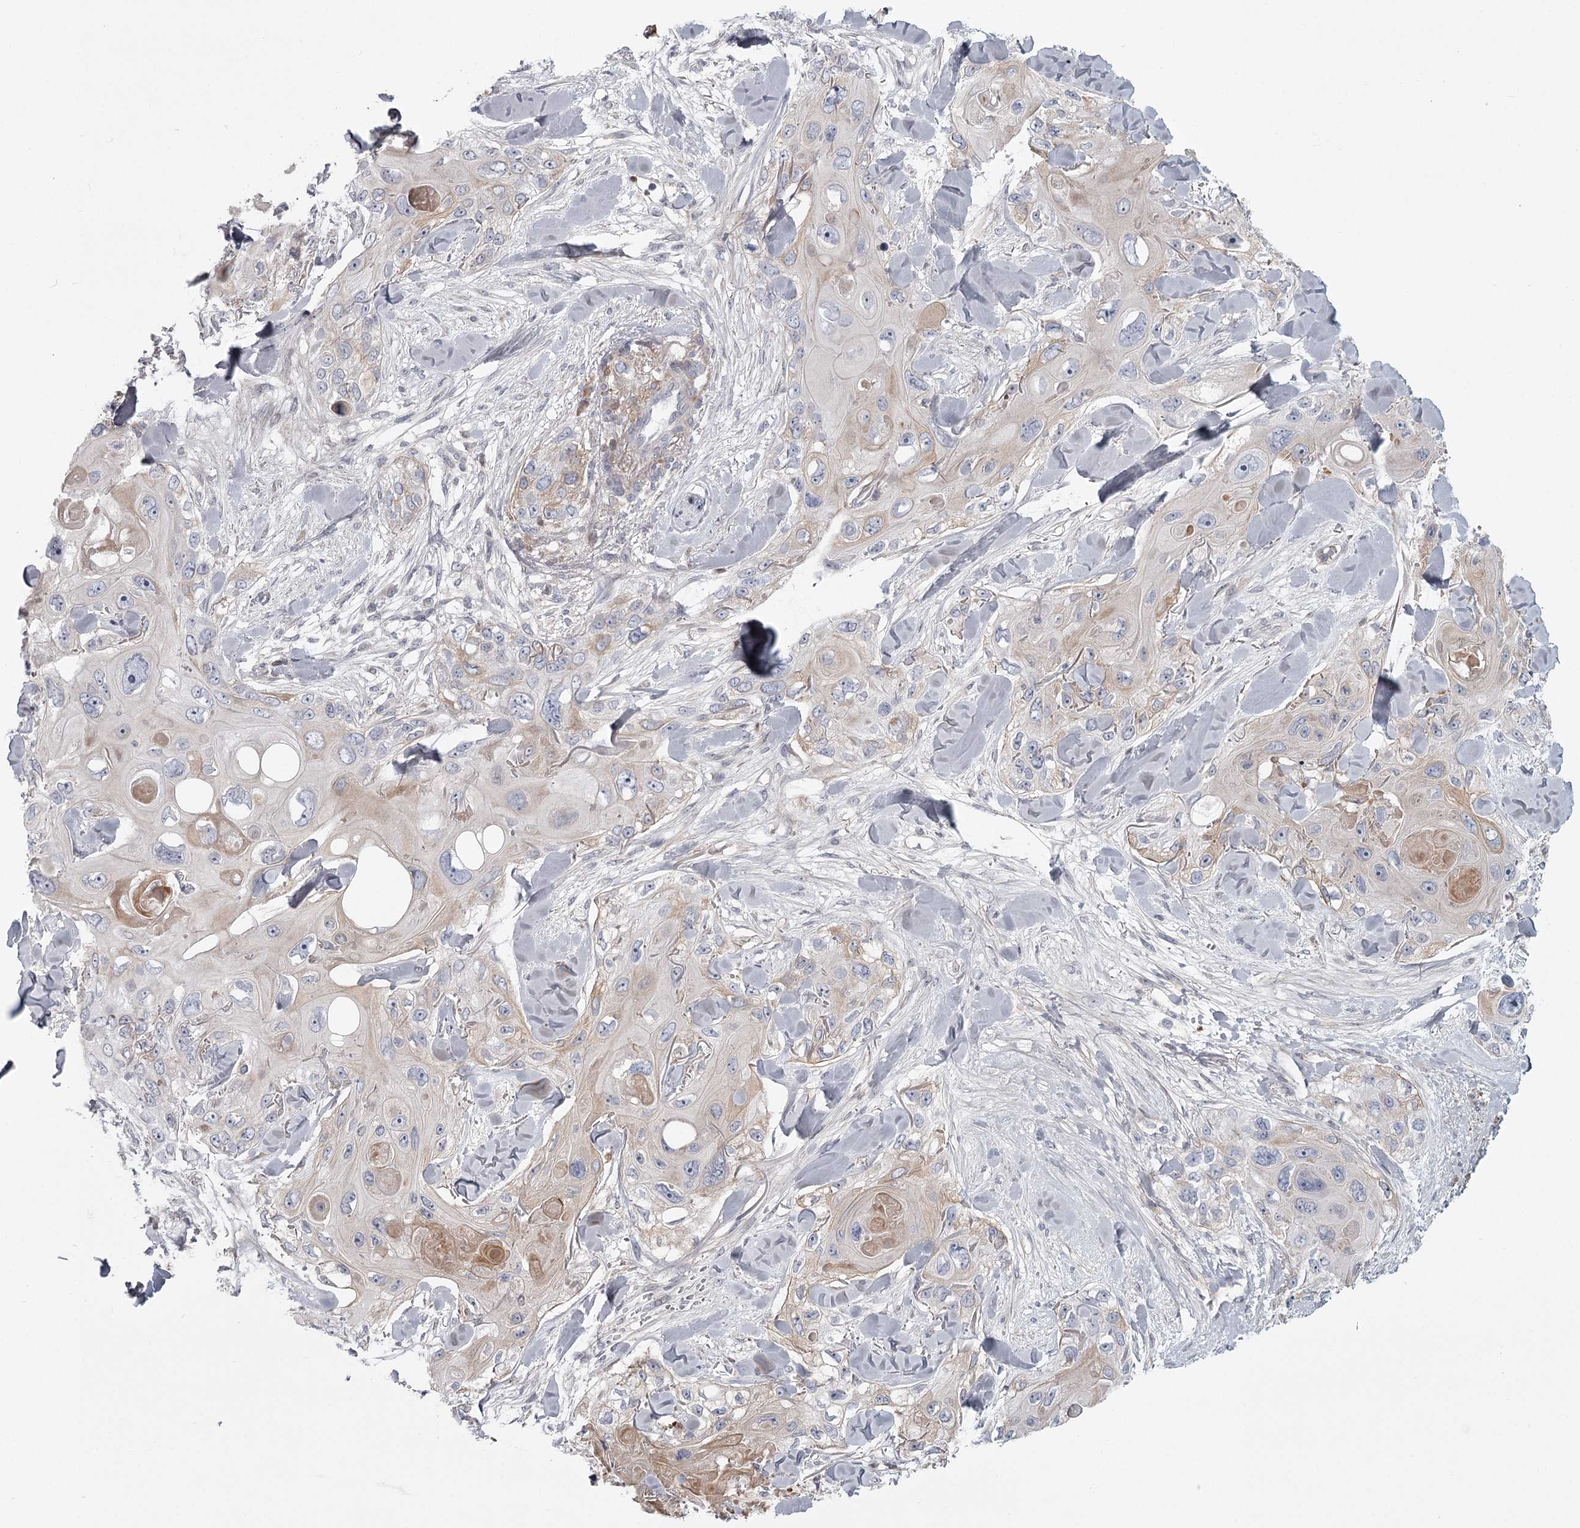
{"staining": {"intensity": "weak", "quantity": "<25%", "location": "cytoplasmic/membranous"}, "tissue": "skin cancer", "cell_type": "Tumor cells", "image_type": "cancer", "snomed": [{"axis": "morphology", "description": "Normal tissue, NOS"}, {"axis": "morphology", "description": "Squamous cell carcinoma, NOS"}, {"axis": "topography", "description": "Skin"}], "caption": "DAB immunohistochemical staining of human skin cancer exhibits no significant expression in tumor cells.", "gene": "DHRS9", "patient": {"sex": "male", "age": 72}}